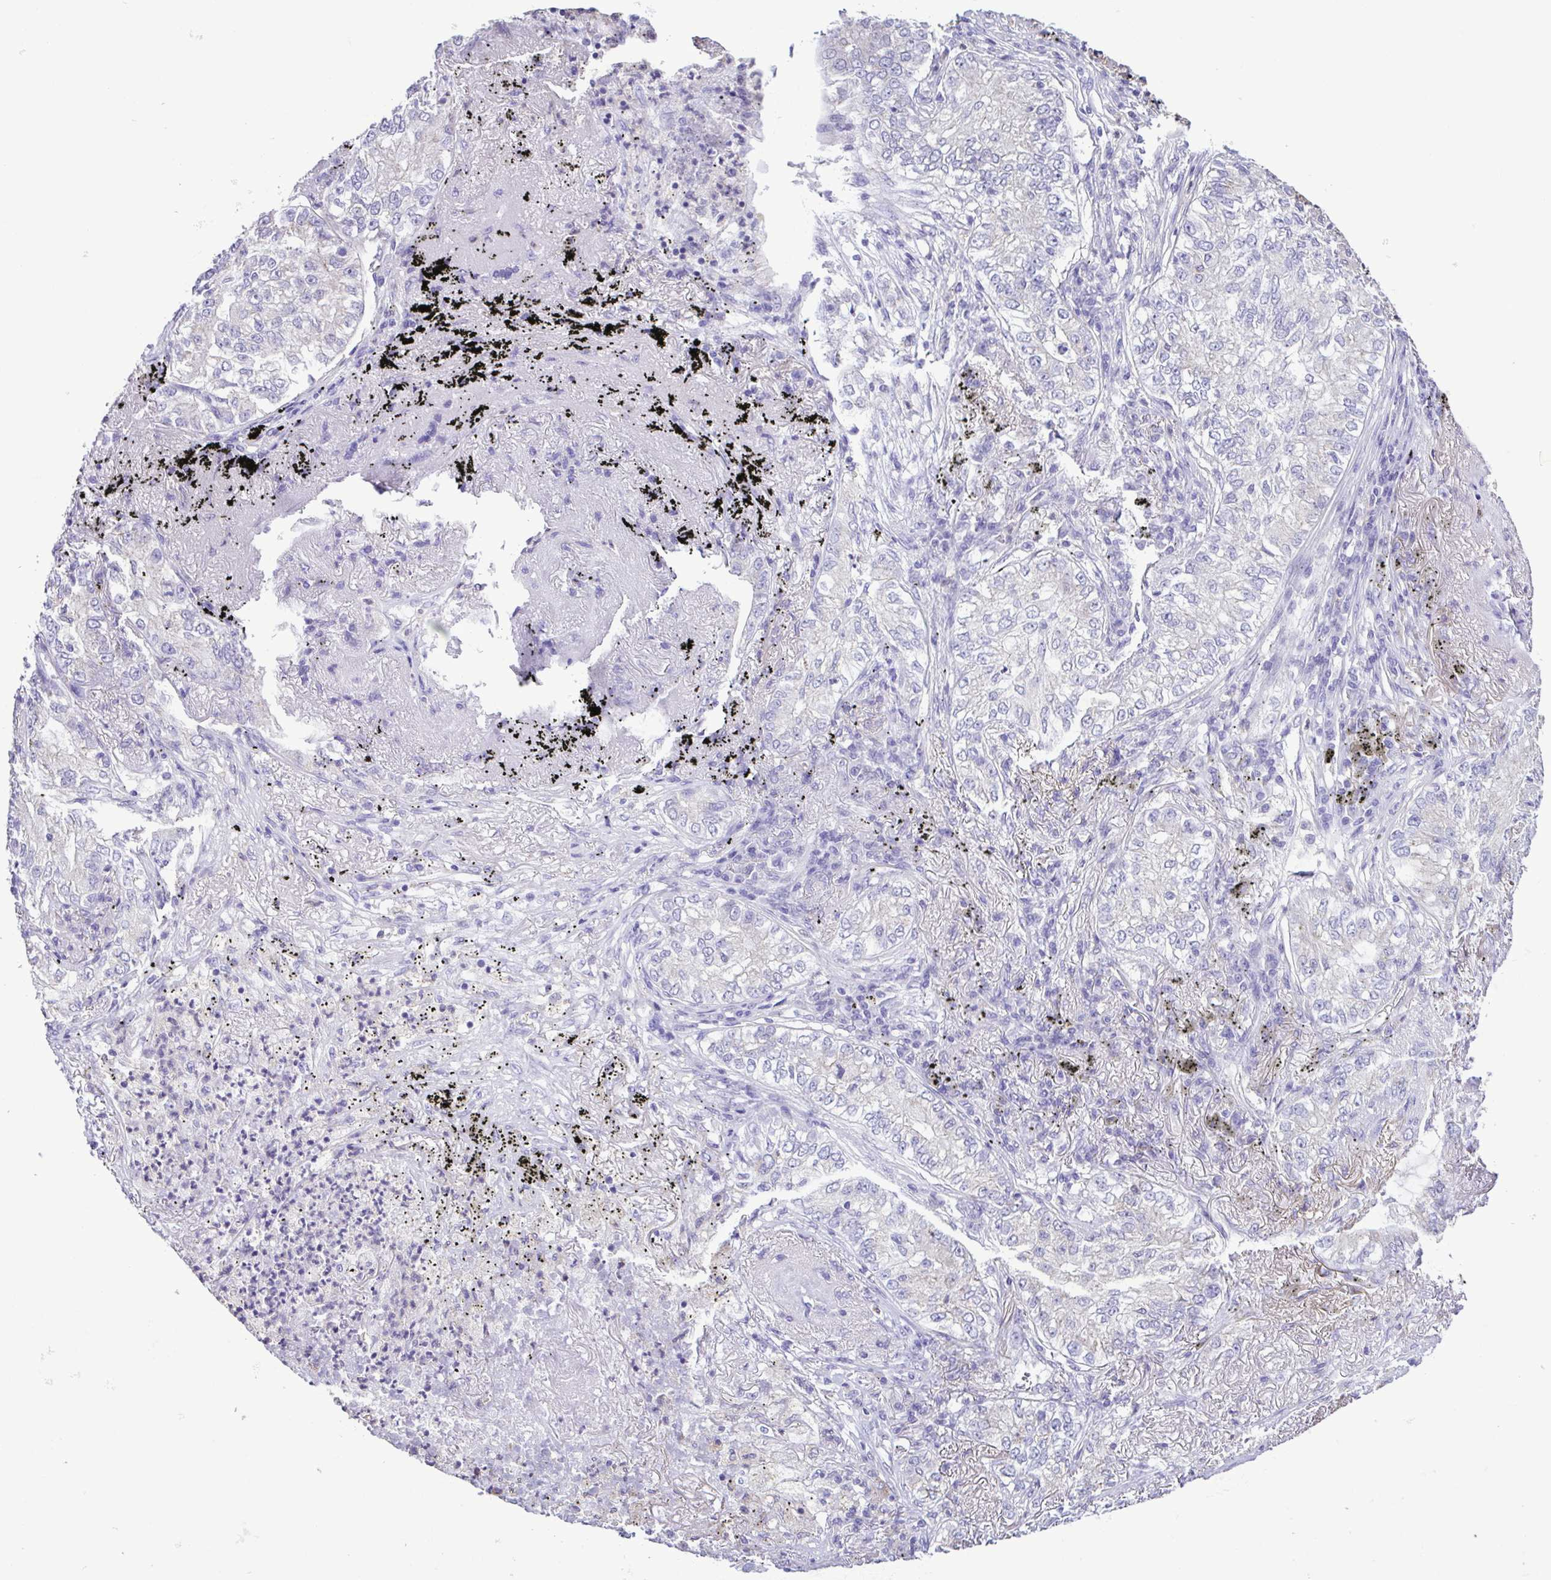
{"staining": {"intensity": "negative", "quantity": "none", "location": "none"}, "tissue": "lung cancer", "cell_type": "Tumor cells", "image_type": "cancer", "snomed": [{"axis": "morphology", "description": "Adenocarcinoma, NOS"}, {"axis": "topography", "description": "Lung"}], "caption": "This is an immunohistochemistry histopathology image of lung adenocarcinoma. There is no expression in tumor cells.", "gene": "CBY2", "patient": {"sex": "female", "age": 73}}